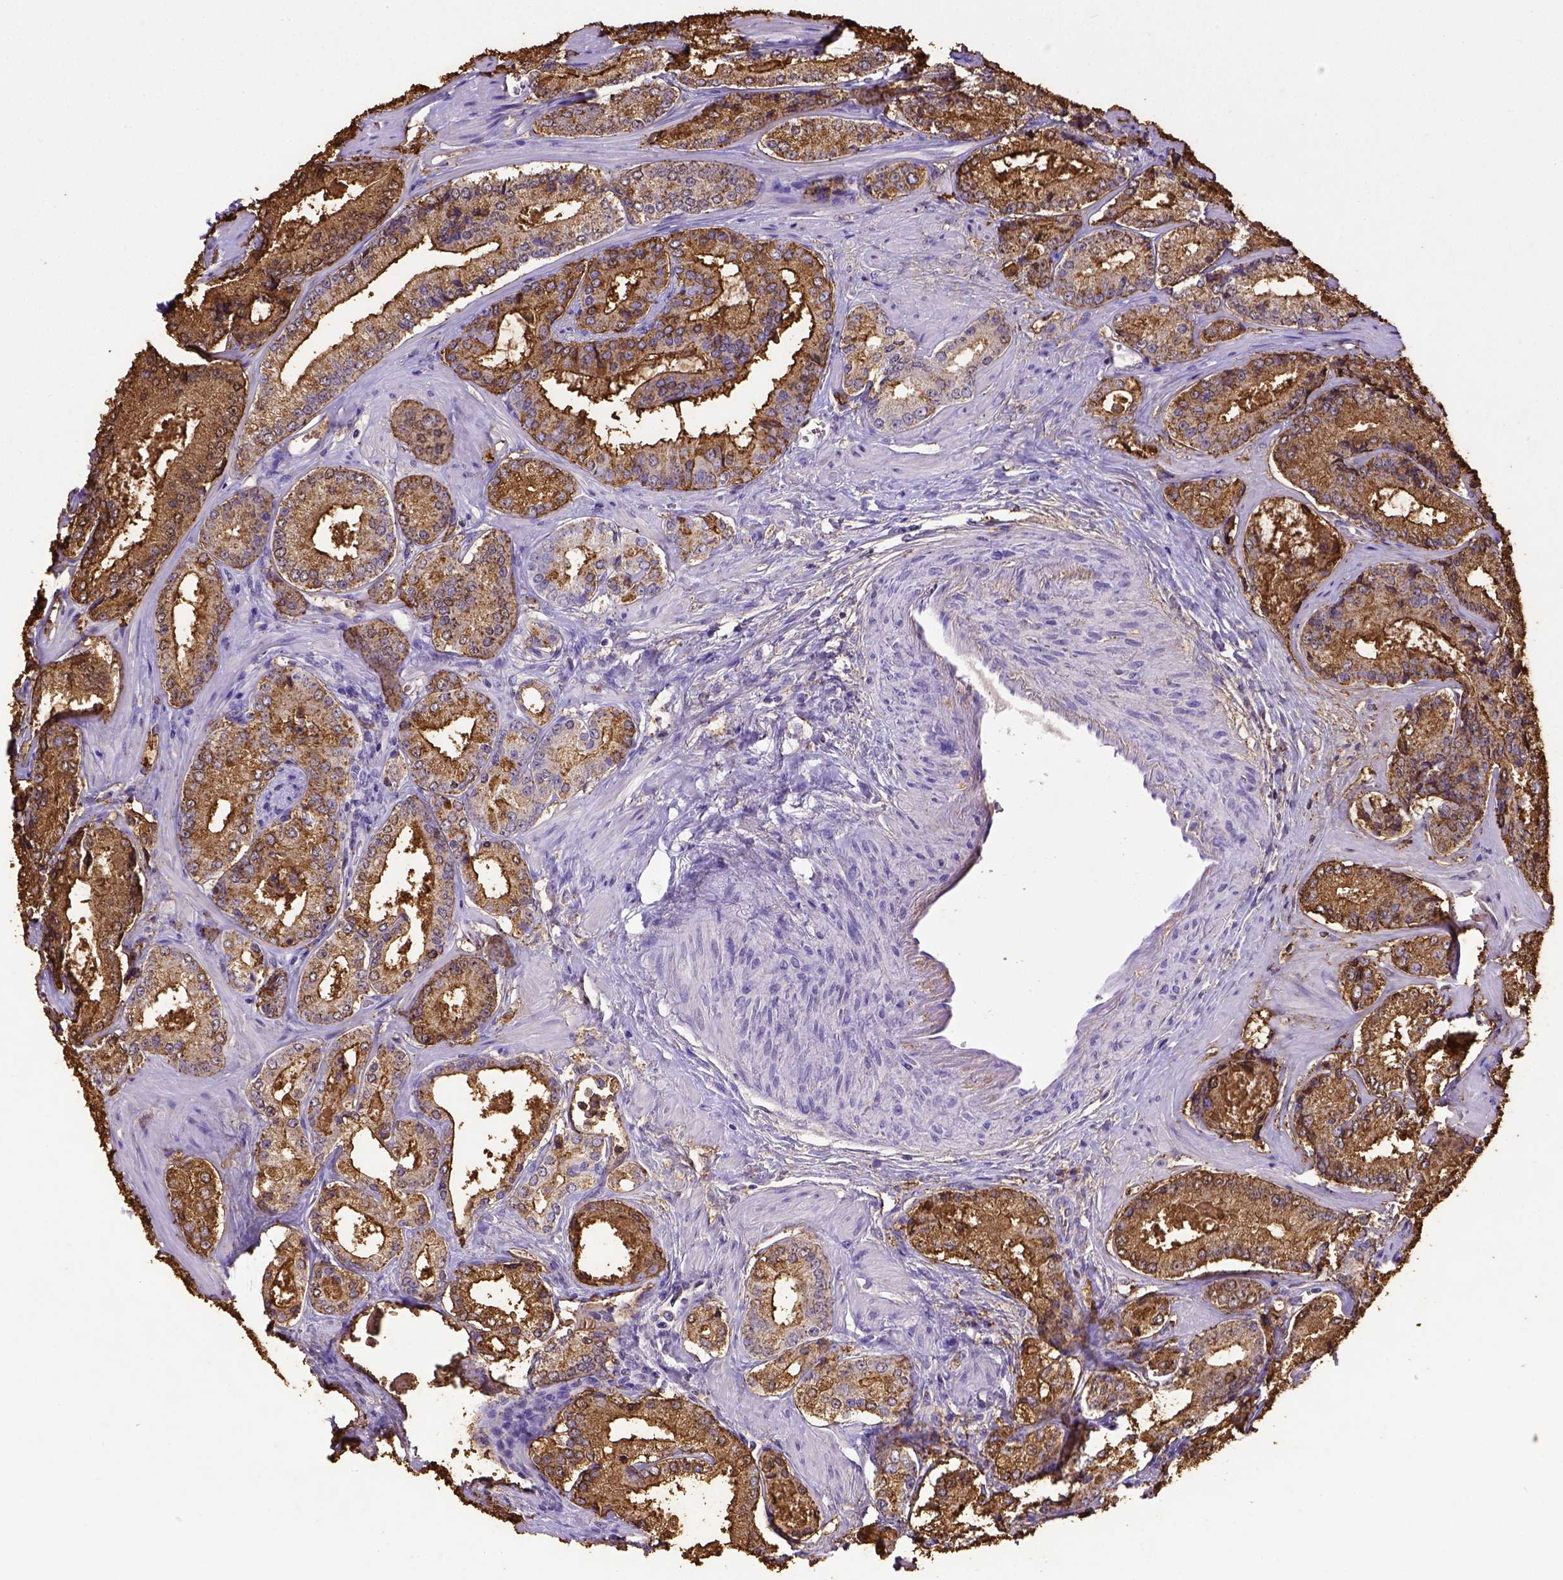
{"staining": {"intensity": "moderate", "quantity": ">75%", "location": "cytoplasmic/membranous"}, "tissue": "prostate cancer", "cell_type": "Tumor cells", "image_type": "cancer", "snomed": [{"axis": "morphology", "description": "Adenocarcinoma, Low grade"}, {"axis": "topography", "description": "Prostate"}], "caption": "Protein staining by immunohistochemistry (IHC) reveals moderate cytoplasmic/membranous positivity in about >75% of tumor cells in low-grade adenocarcinoma (prostate). (DAB (3,3'-diaminobenzidine) IHC with brightfield microscopy, high magnification).", "gene": "B3GAT1", "patient": {"sex": "male", "age": 56}}